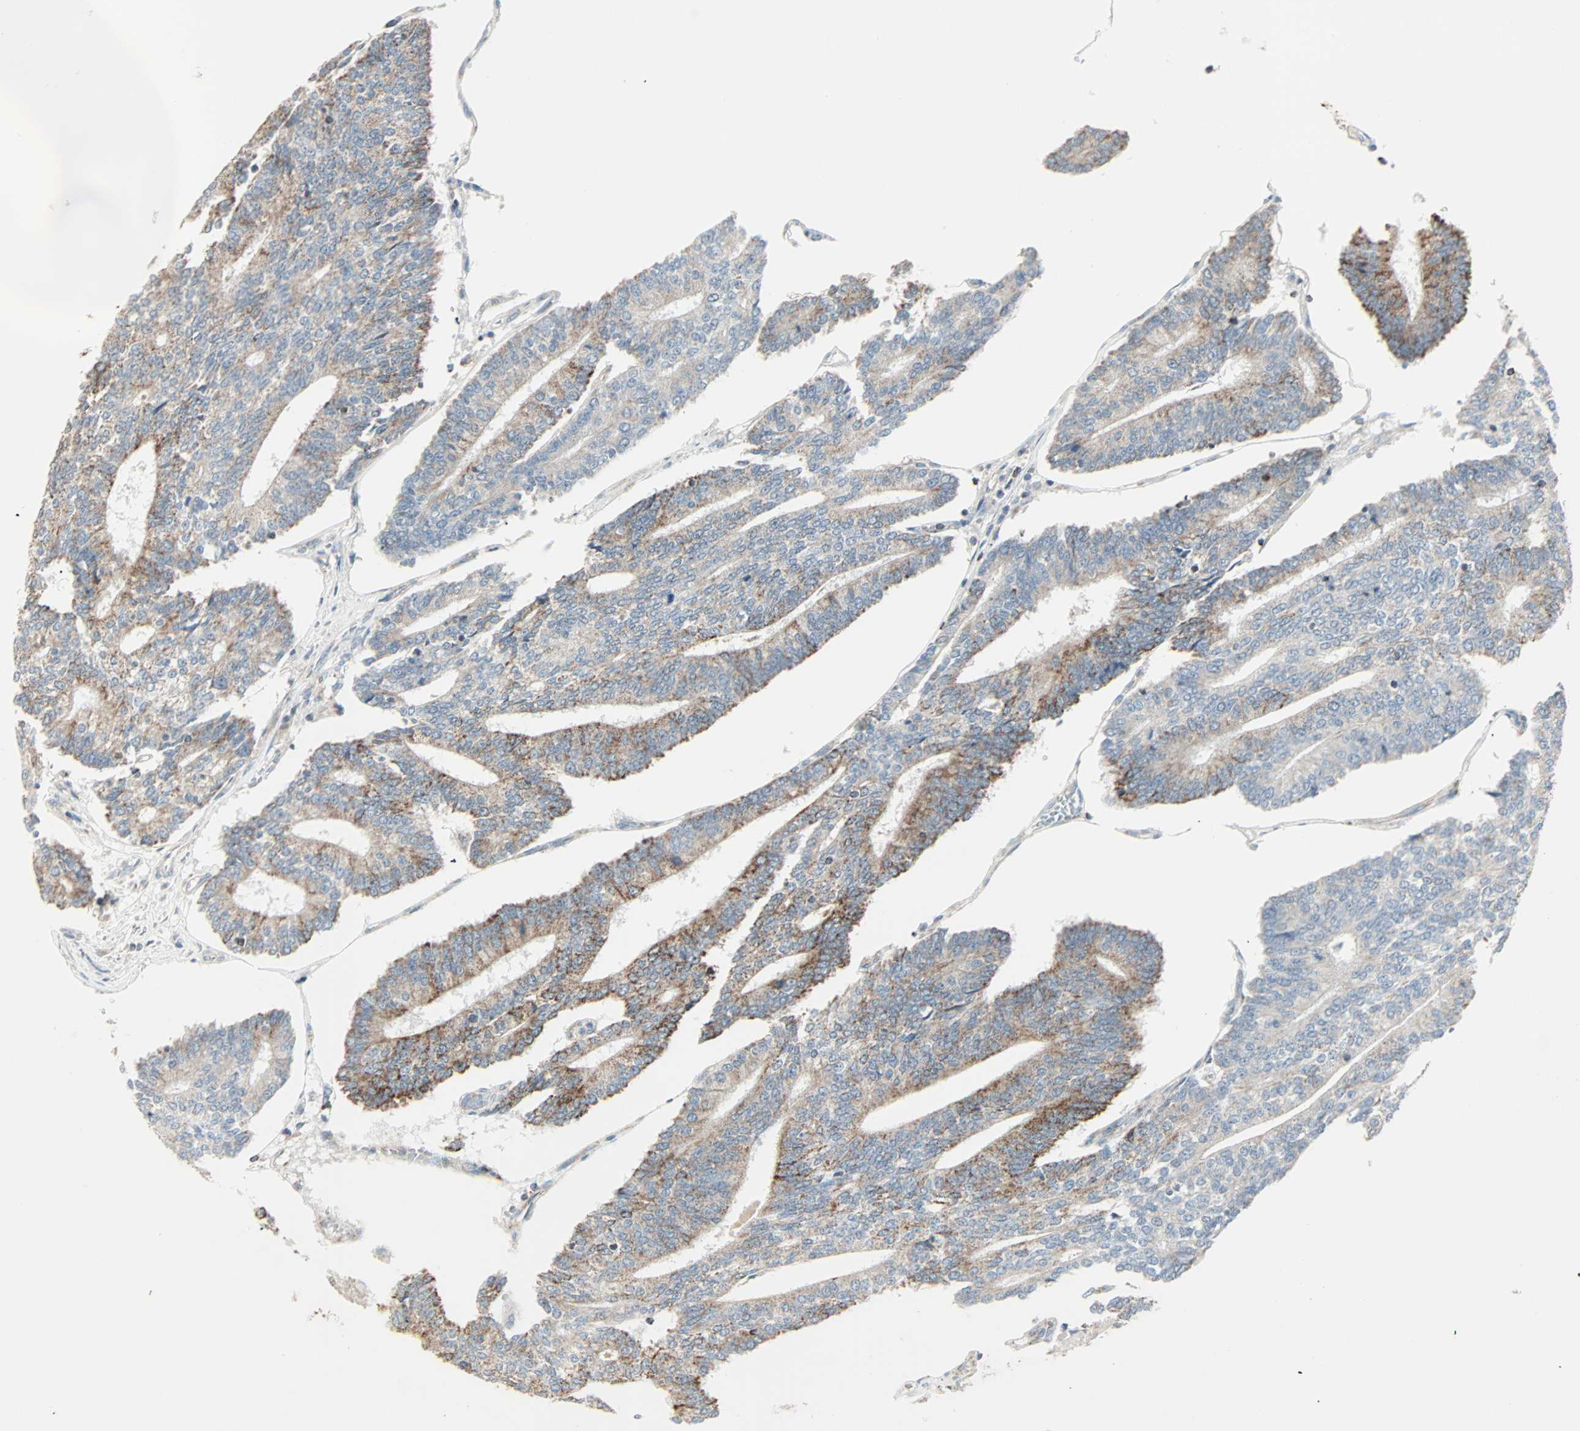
{"staining": {"intensity": "weak", "quantity": "<25%", "location": "cytoplasmic/membranous"}, "tissue": "prostate cancer", "cell_type": "Tumor cells", "image_type": "cancer", "snomed": [{"axis": "morphology", "description": "Adenocarcinoma, High grade"}, {"axis": "topography", "description": "Prostate"}], "caption": "IHC of human prostate adenocarcinoma (high-grade) reveals no staining in tumor cells.", "gene": "IDH2", "patient": {"sex": "male", "age": 55}}